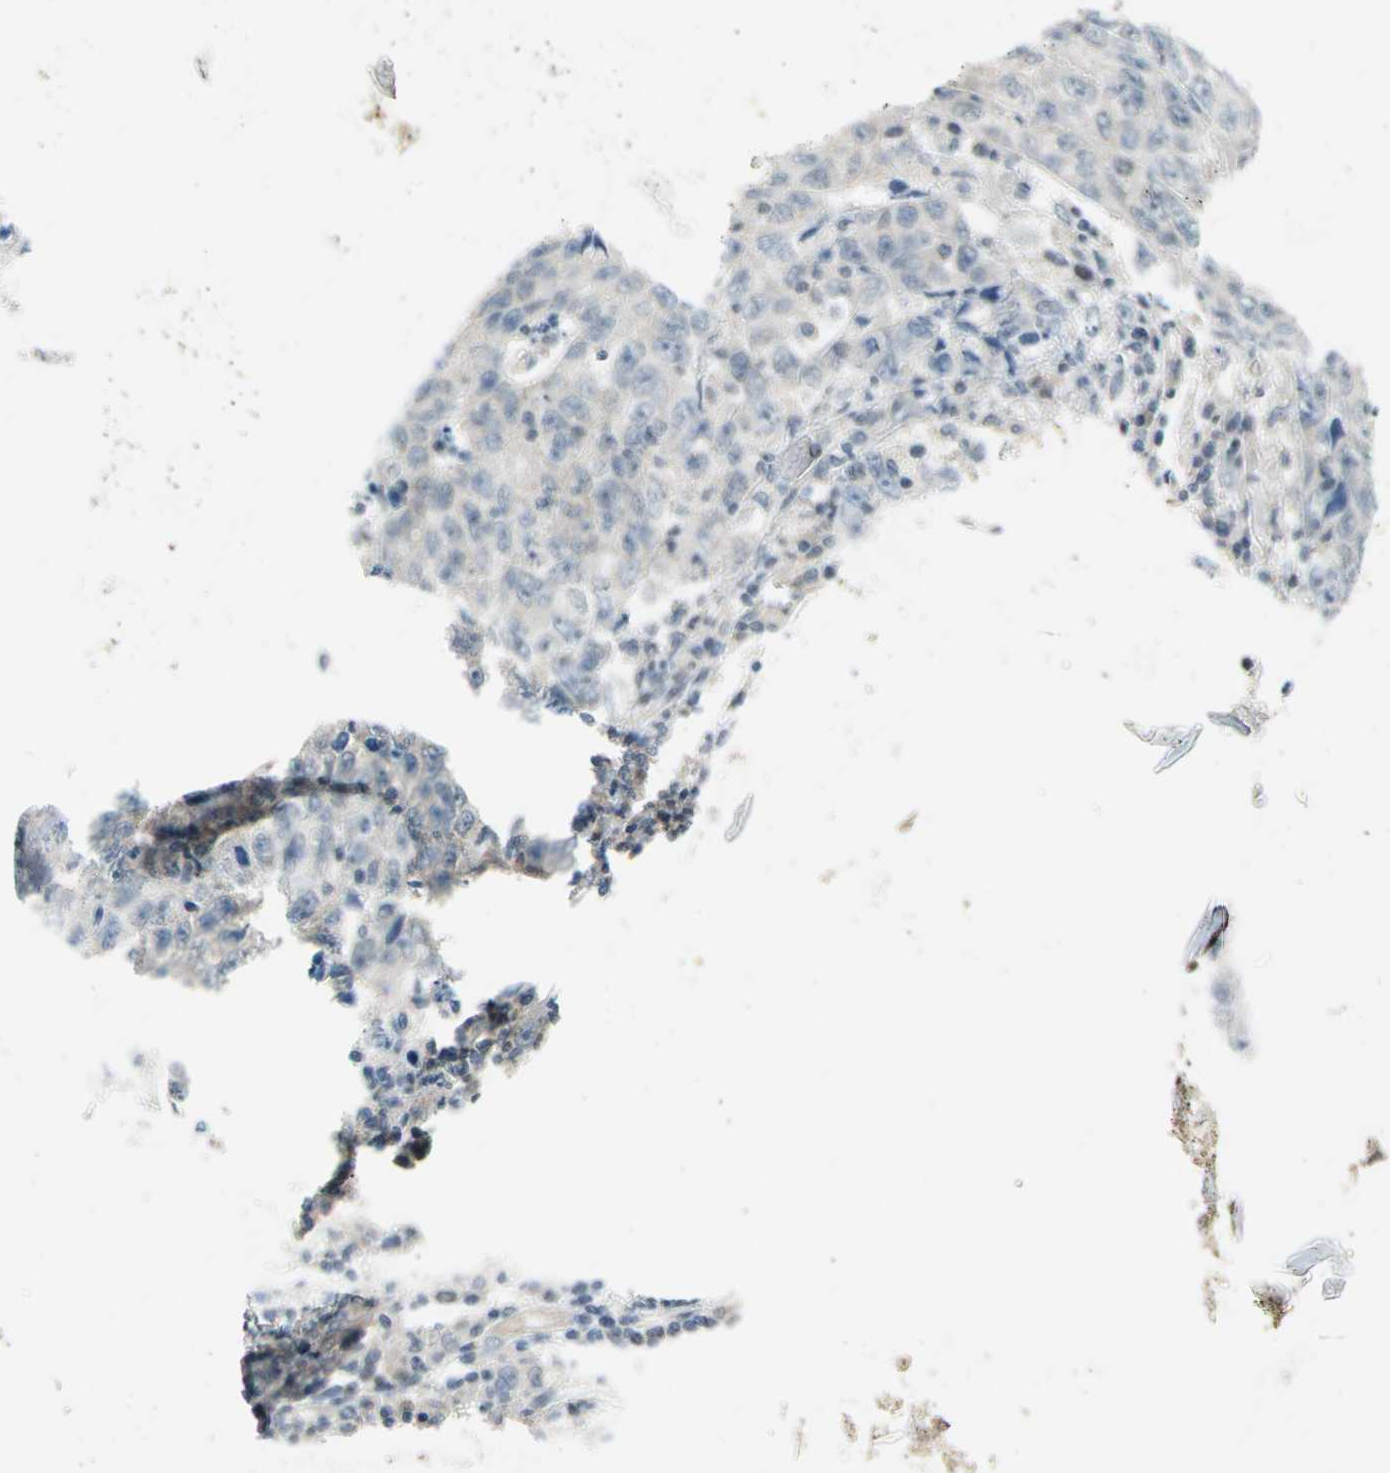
{"staining": {"intensity": "negative", "quantity": "none", "location": "none"}, "tissue": "testis cancer", "cell_type": "Tumor cells", "image_type": "cancer", "snomed": [{"axis": "morphology", "description": "Necrosis, NOS"}, {"axis": "morphology", "description": "Carcinoma, Embryonal, NOS"}, {"axis": "topography", "description": "Testis"}], "caption": "Immunohistochemistry (IHC) image of neoplastic tissue: human testis cancer stained with DAB displays no significant protein staining in tumor cells.", "gene": "PIN1", "patient": {"sex": "male", "age": 19}}